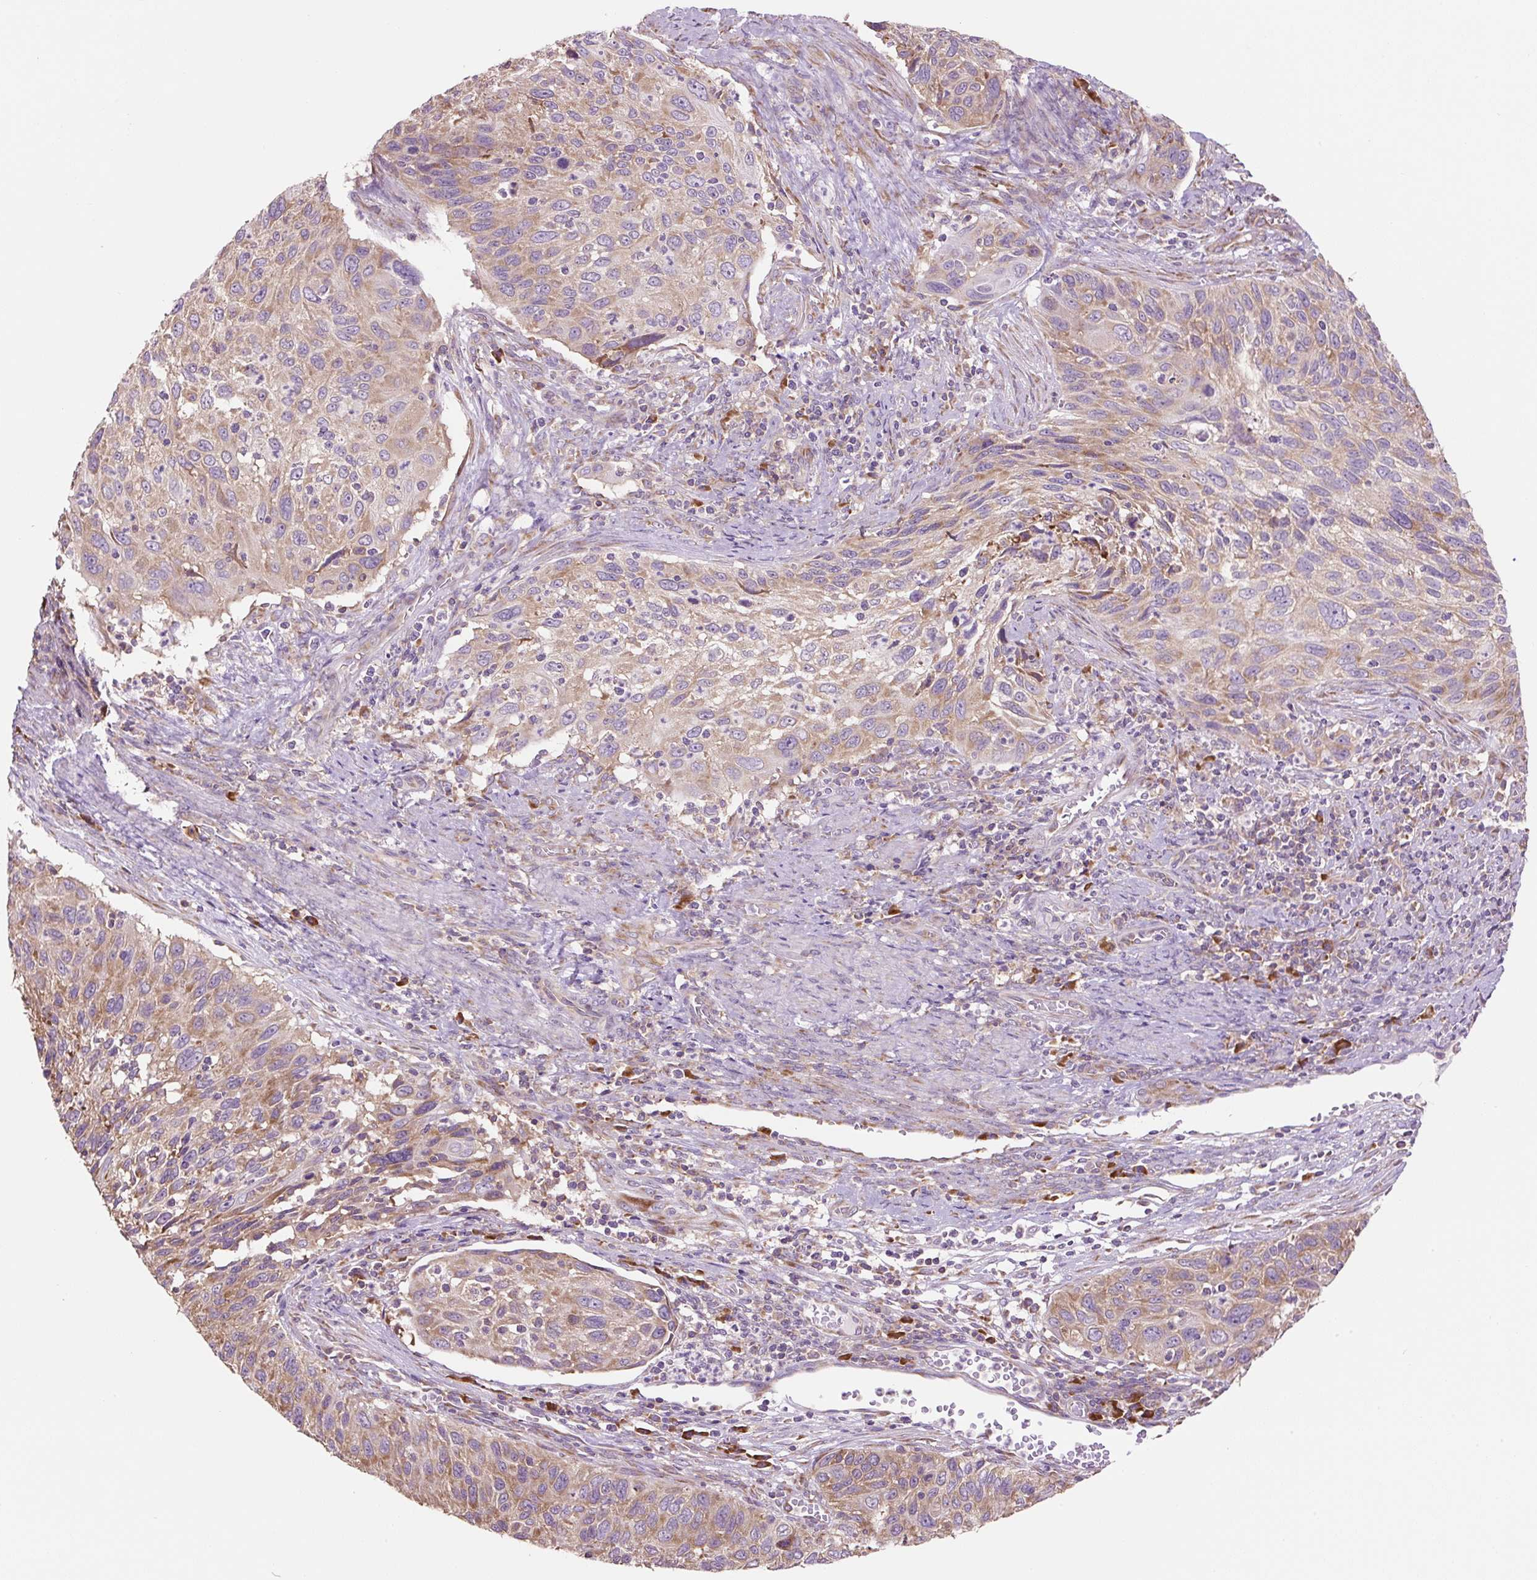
{"staining": {"intensity": "moderate", "quantity": "25%-75%", "location": "cytoplasmic/membranous"}, "tissue": "cervical cancer", "cell_type": "Tumor cells", "image_type": "cancer", "snomed": [{"axis": "morphology", "description": "Squamous cell carcinoma, NOS"}, {"axis": "topography", "description": "Cervix"}], "caption": "This is an image of immunohistochemistry staining of squamous cell carcinoma (cervical), which shows moderate positivity in the cytoplasmic/membranous of tumor cells.", "gene": "RPS23", "patient": {"sex": "female", "age": 70}}